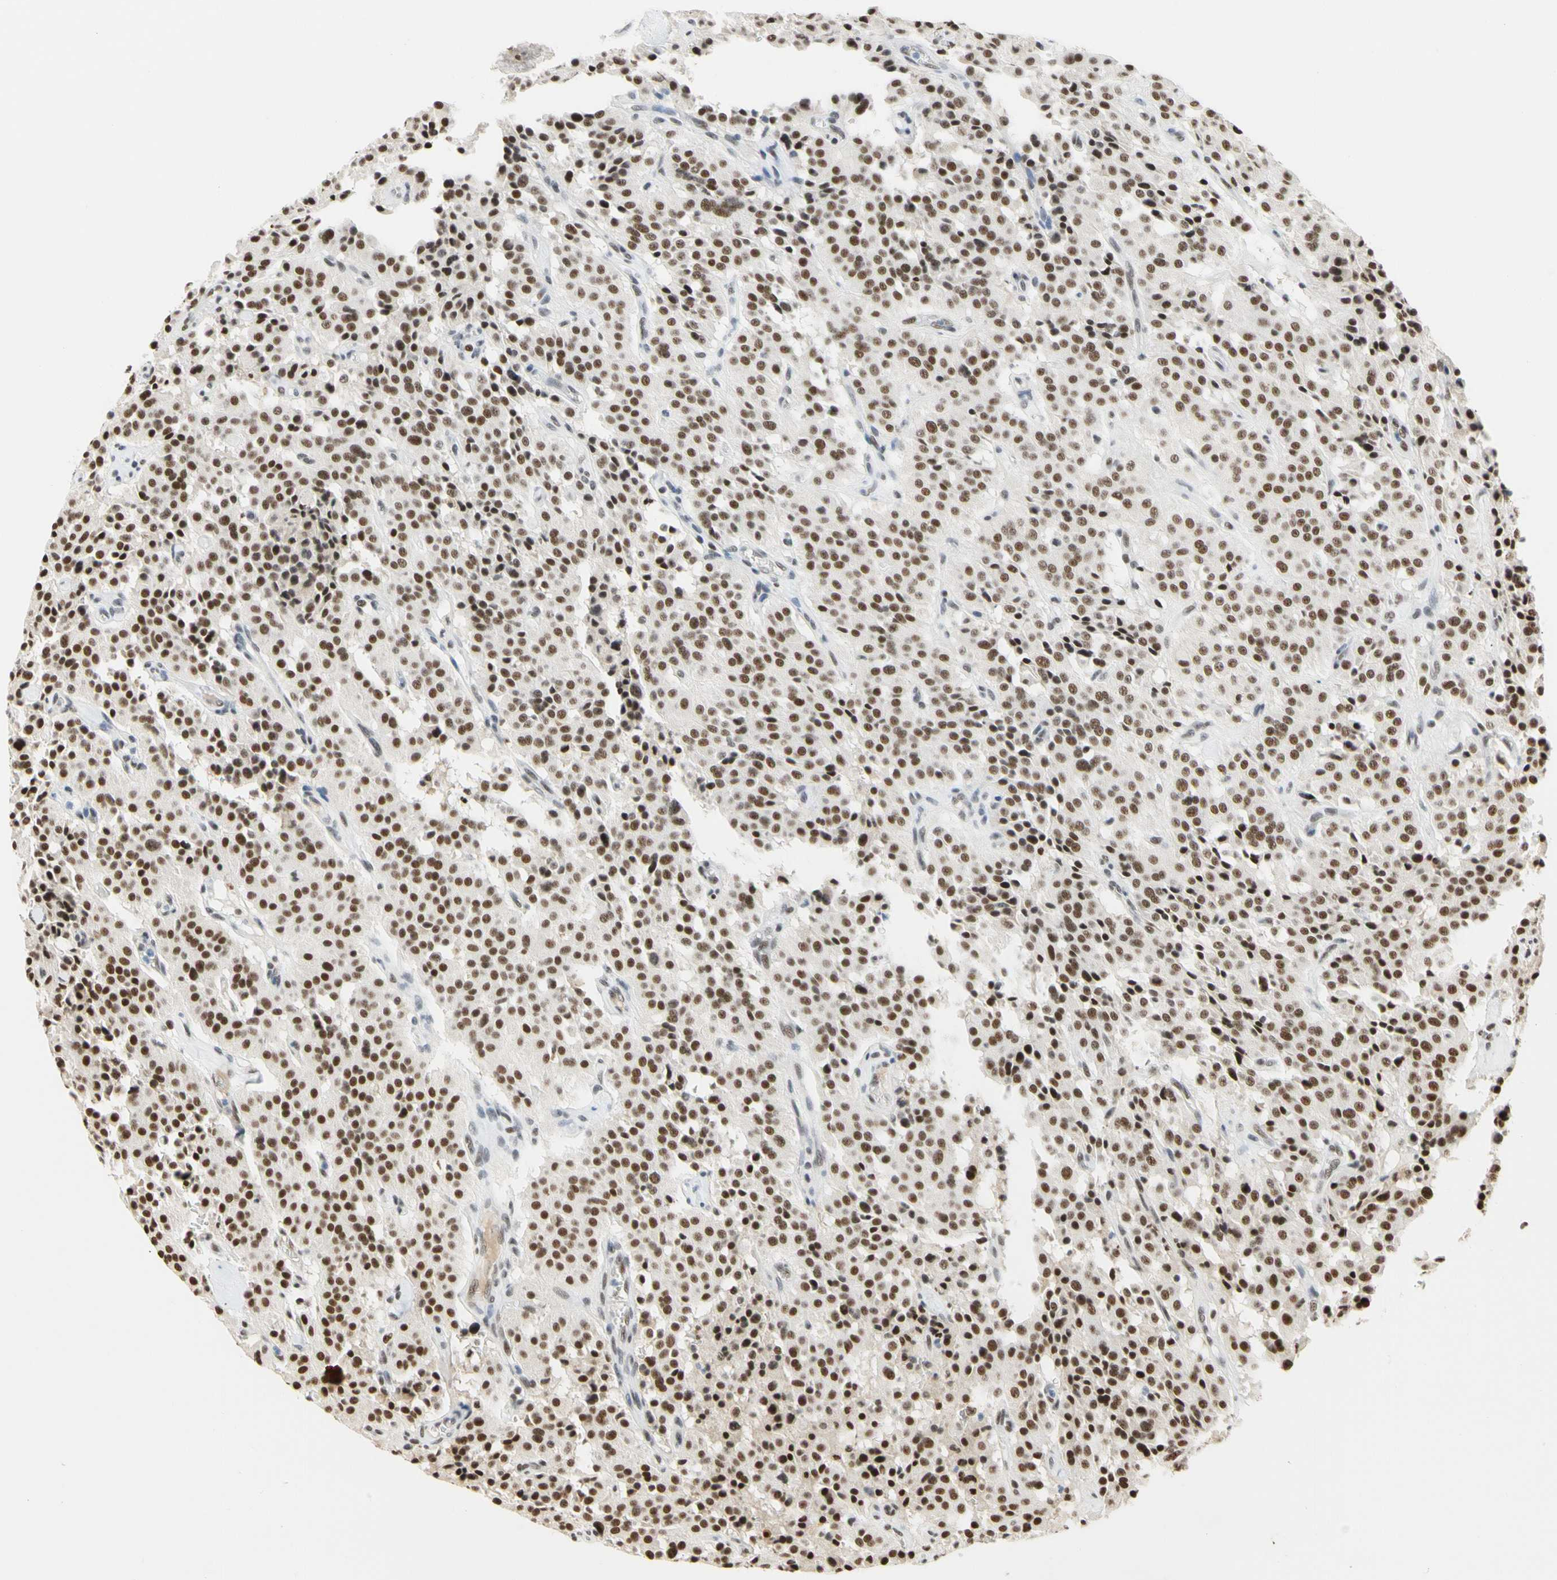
{"staining": {"intensity": "strong", "quantity": ">75%", "location": "nuclear"}, "tissue": "carcinoid", "cell_type": "Tumor cells", "image_type": "cancer", "snomed": [{"axis": "morphology", "description": "Carcinoid, malignant, NOS"}, {"axis": "topography", "description": "Lung"}], "caption": "Carcinoid (malignant) tissue reveals strong nuclear staining in about >75% of tumor cells", "gene": "ZSCAN16", "patient": {"sex": "male", "age": 30}}